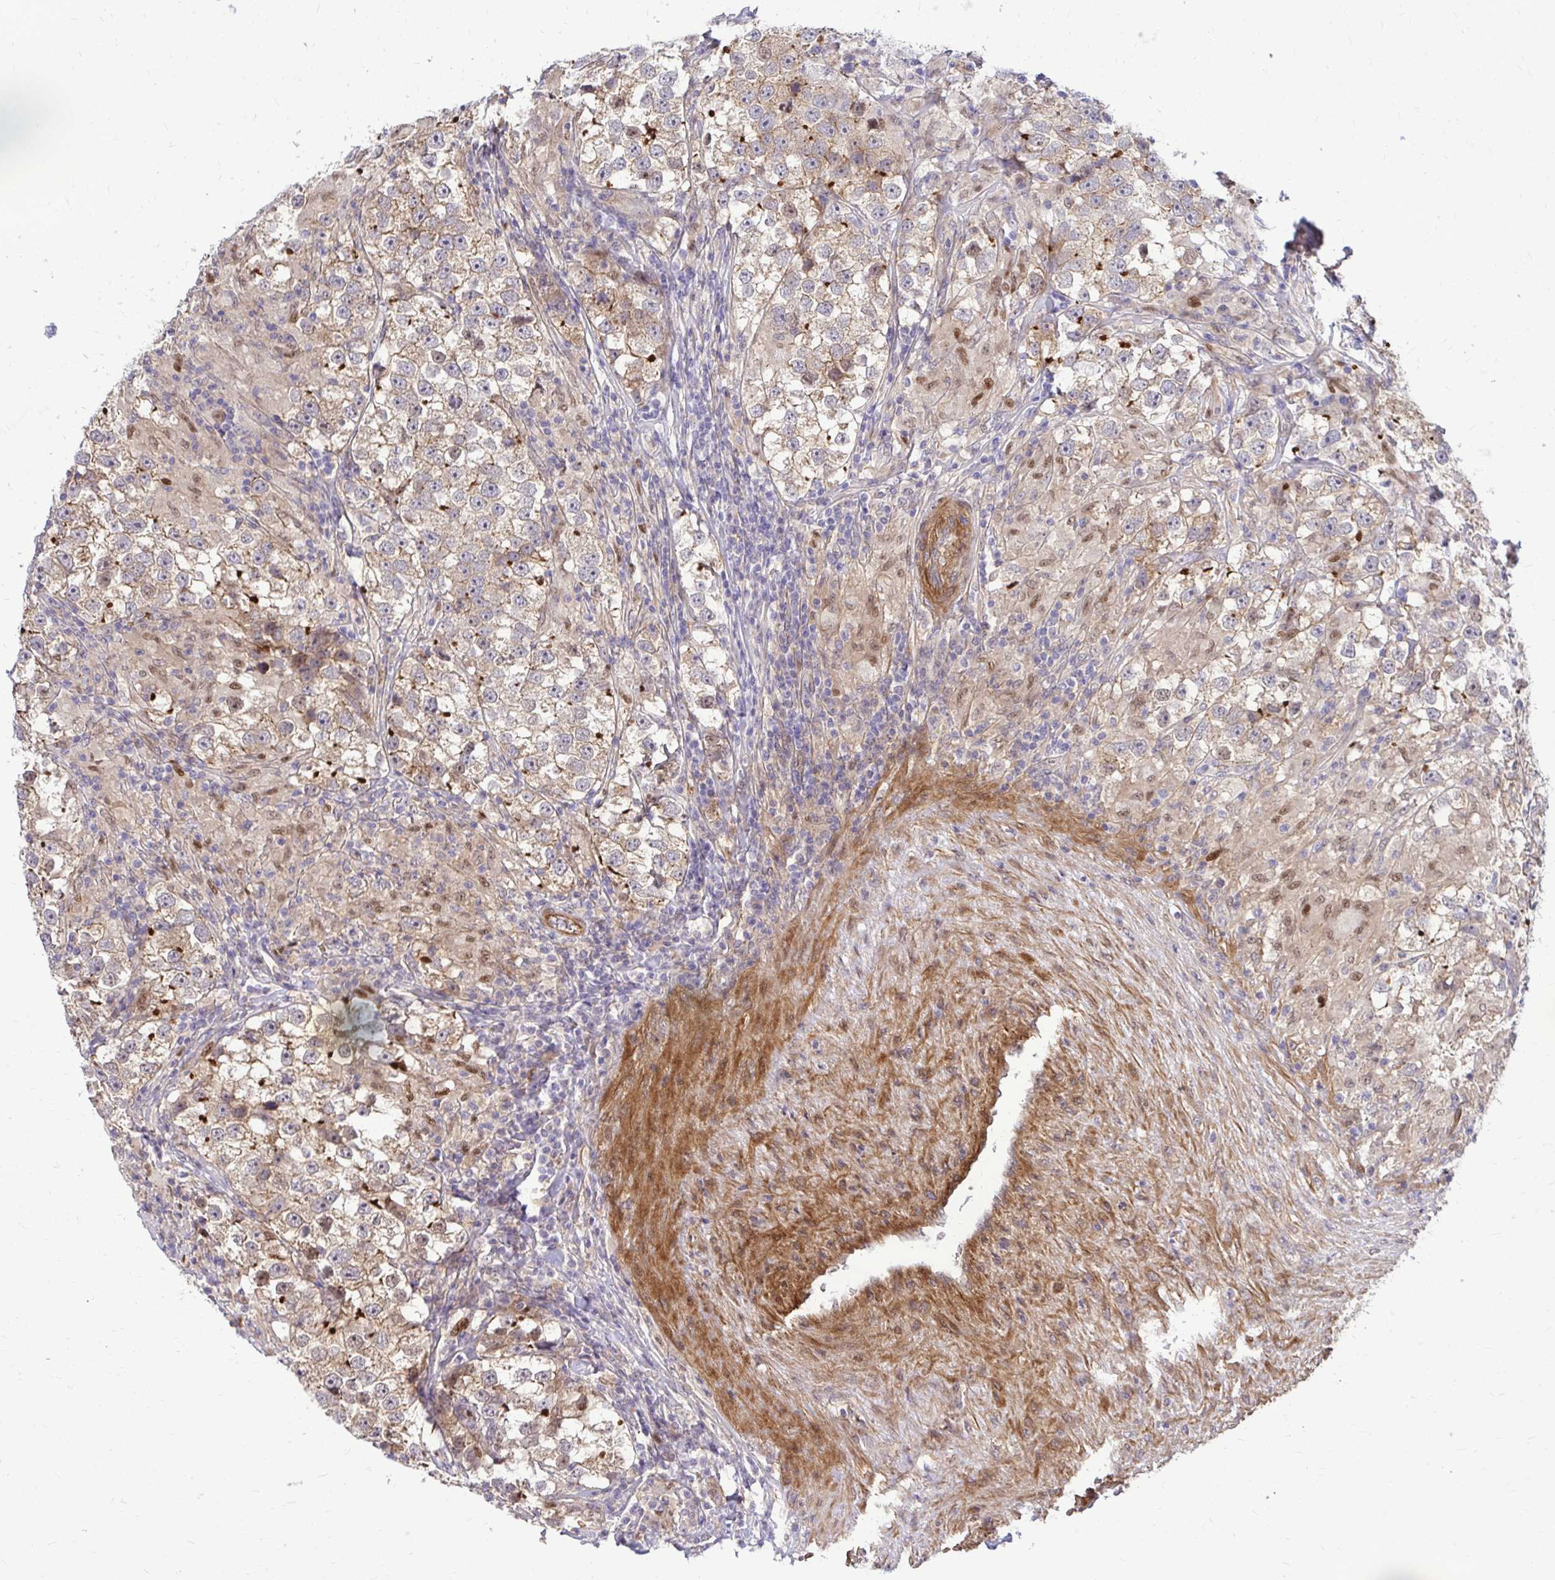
{"staining": {"intensity": "weak", "quantity": ">75%", "location": "cytoplasmic/membranous"}, "tissue": "testis cancer", "cell_type": "Tumor cells", "image_type": "cancer", "snomed": [{"axis": "morphology", "description": "Seminoma, NOS"}, {"axis": "topography", "description": "Testis"}], "caption": "Tumor cells reveal weak cytoplasmic/membranous positivity in approximately >75% of cells in testis cancer.", "gene": "TRIP6", "patient": {"sex": "male", "age": 46}}